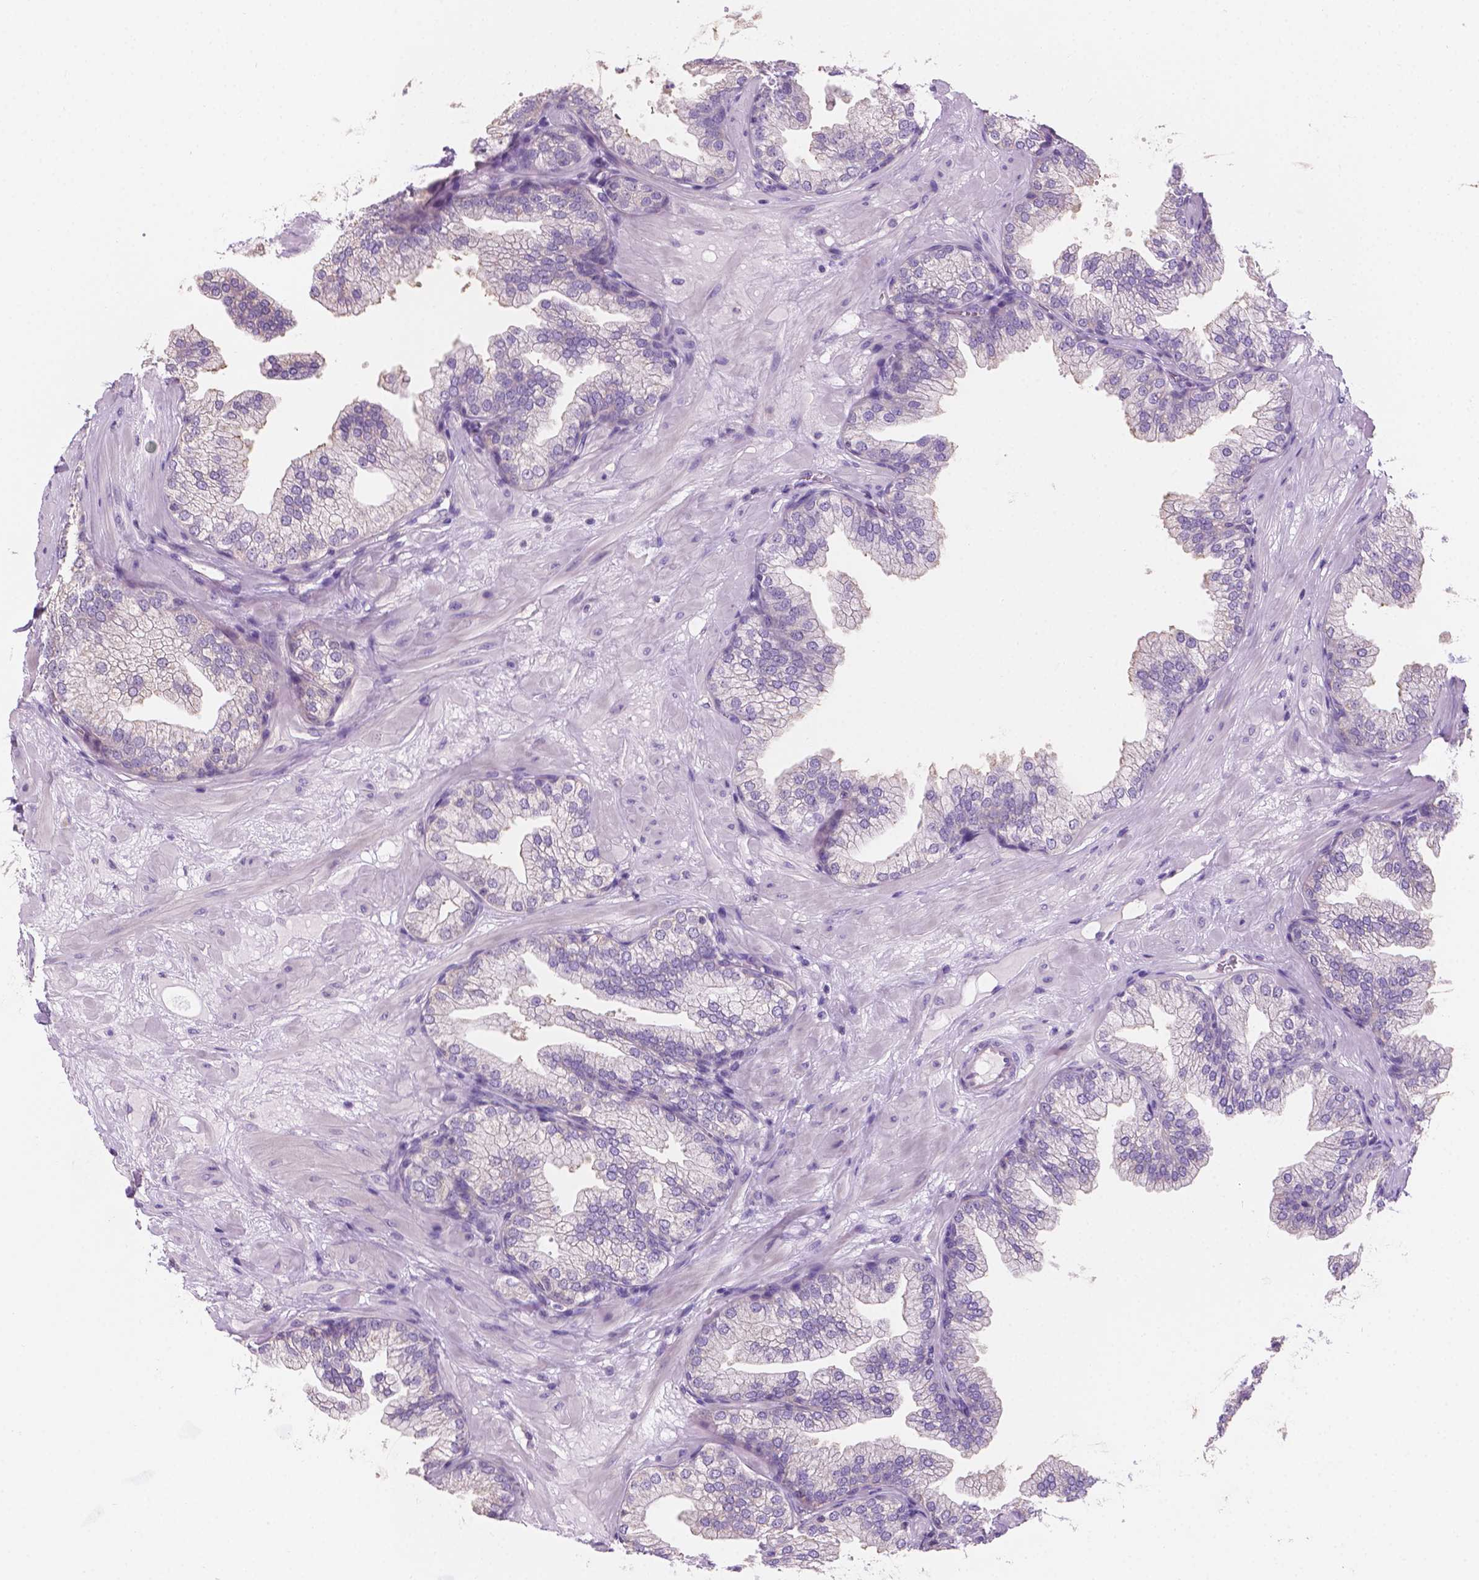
{"staining": {"intensity": "negative", "quantity": "none", "location": "none"}, "tissue": "prostate", "cell_type": "Glandular cells", "image_type": "normal", "snomed": [{"axis": "morphology", "description": "Normal tissue, NOS"}, {"axis": "topography", "description": "Prostate"}], "caption": "Immunohistochemistry (IHC) histopathology image of normal human prostate stained for a protein (brown), which reveals no staining in glandular cells. (DAB immunohistochemistry with hematoxylin counter stain).", "gene": "SBSN", "patient": {"sex": "male", "age": 37}}